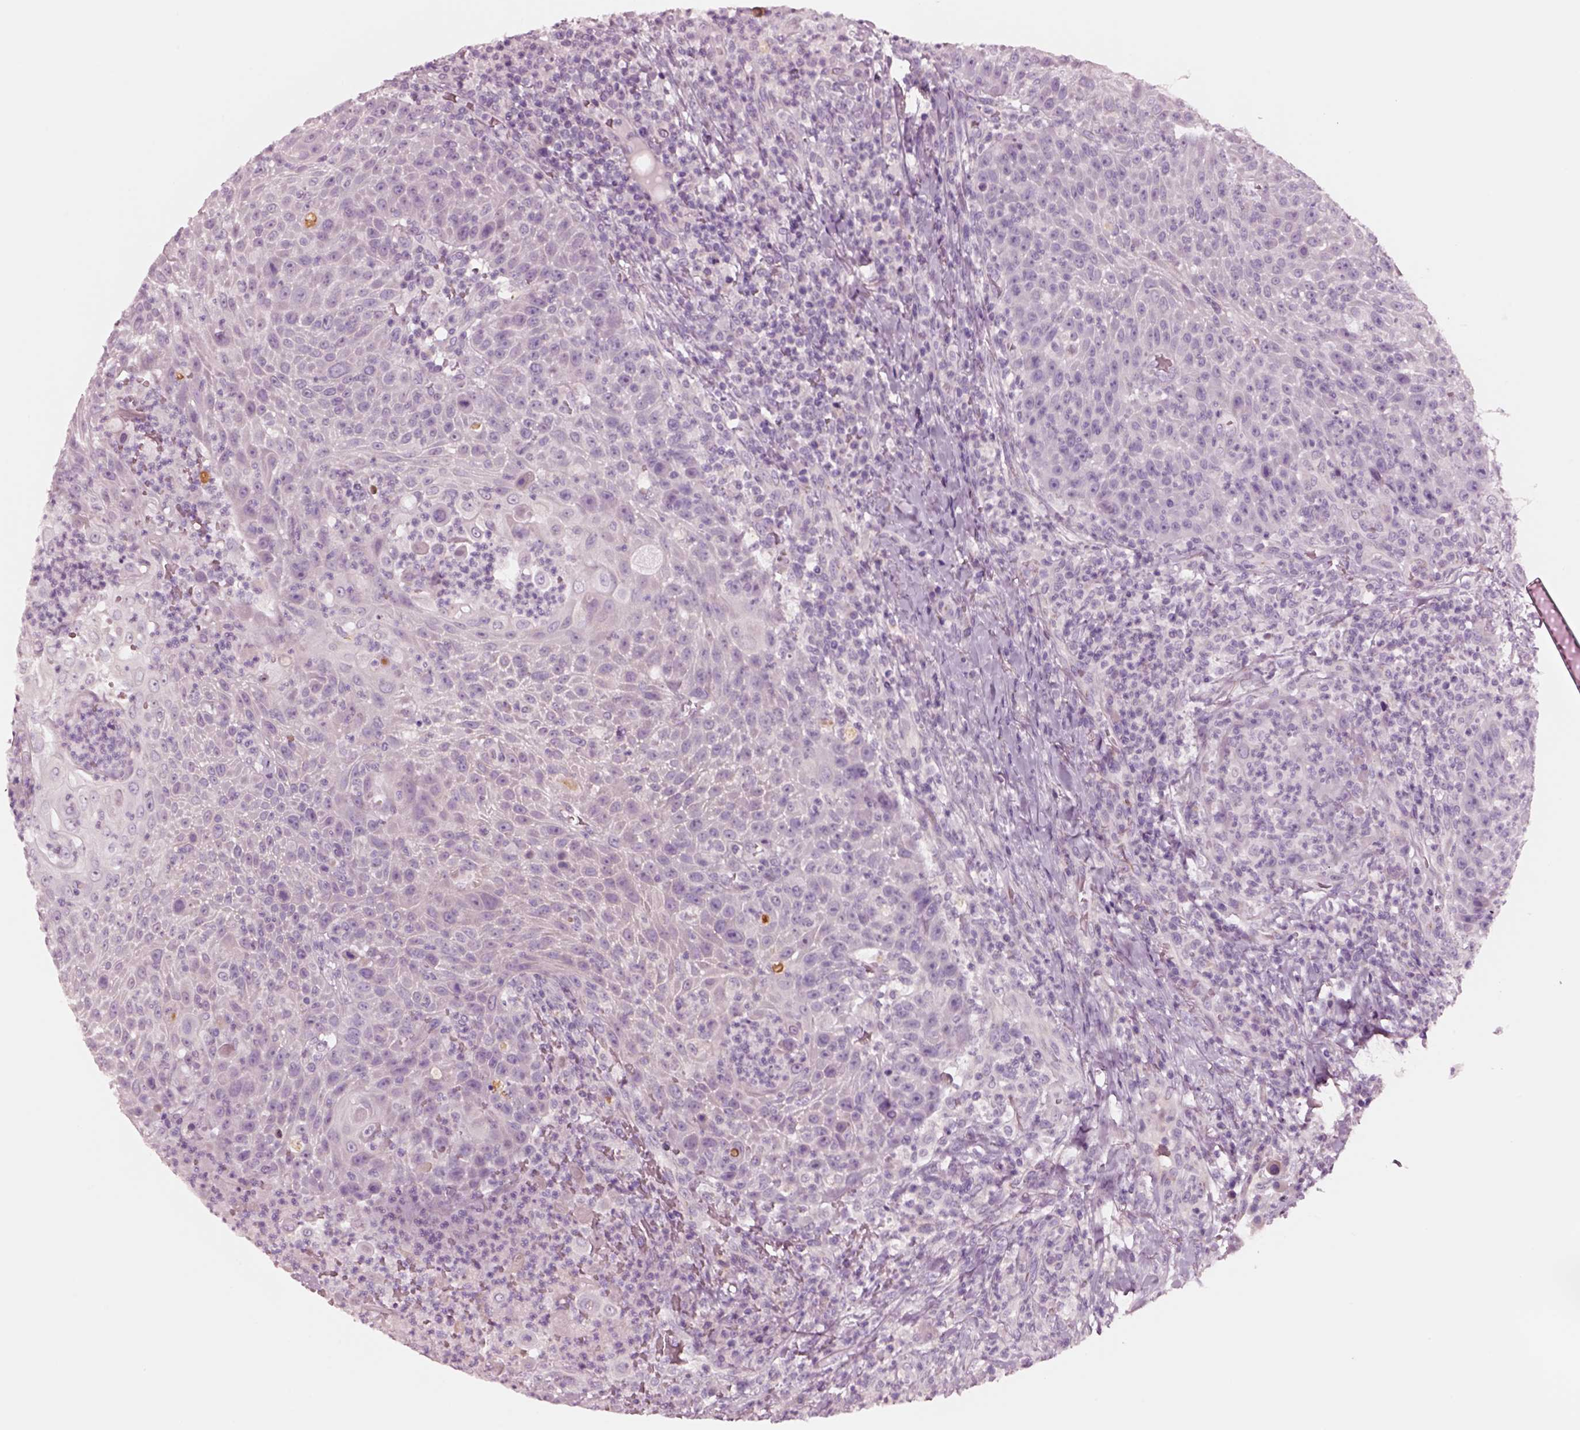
{"staining": {"intensity": "negative", "quantity": "none", "location": "none"}, "tissue": "head and neck cancer", "cell_type": "Tumor cells", "image_type": "cancer", "snomed": [{"axis": "morphology", "description": "Squamous cell carcinoma, NOS"}, {"axis": "topography", "description": "Head-Neck"}], "caption": "This is an IHC micrograph of human head and neck cancer (squamous cell carcinoma). There is no positivity in tumor cells.", "gene": "NMRK2", "patient": {"sex": "male", "age": 69}}